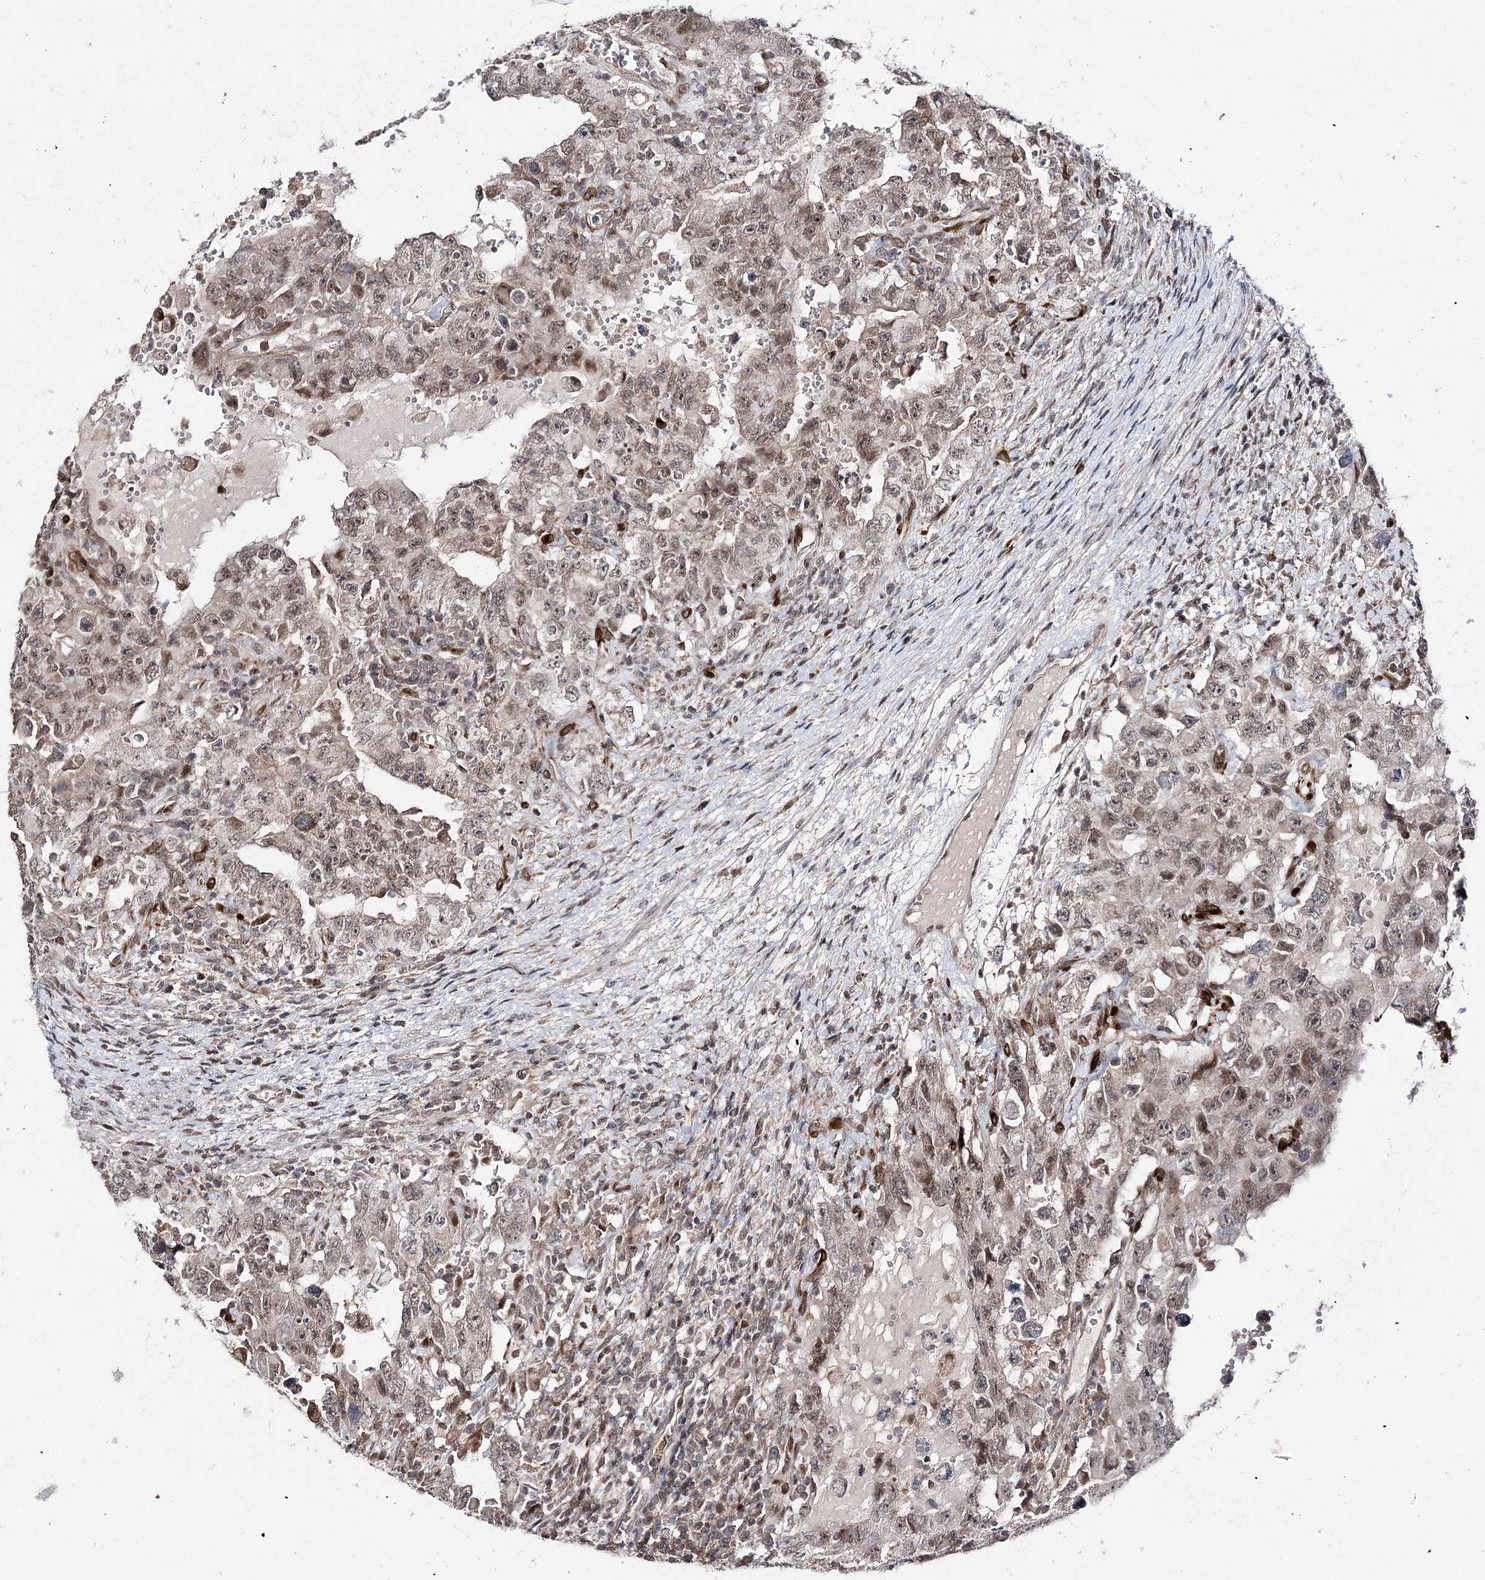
{"staining": {"intensity": "moderate", "quantity": "25%-75%", "location": "nuclear"}, "tissue": "testis cancer", "cell_type": "Tumor cells", "image_type": "cancer", "snomed": [{"axis": "morphology", "description": "Carcinoma, Embryonal, NOS"}, {"axis": "topography", "description": "Testis"}], "caption": "High-magnification brightfield microscopy of testis embryonal carcinoma stained with DAB (brown) and counterstained with hematoxylin (blue). tumor cells exhibit moderate nuclear staining is appreciated in approximately25%-75% of cells.", "gene": "HSD11B2", "patient": {"sex": "male", "age": 26}}